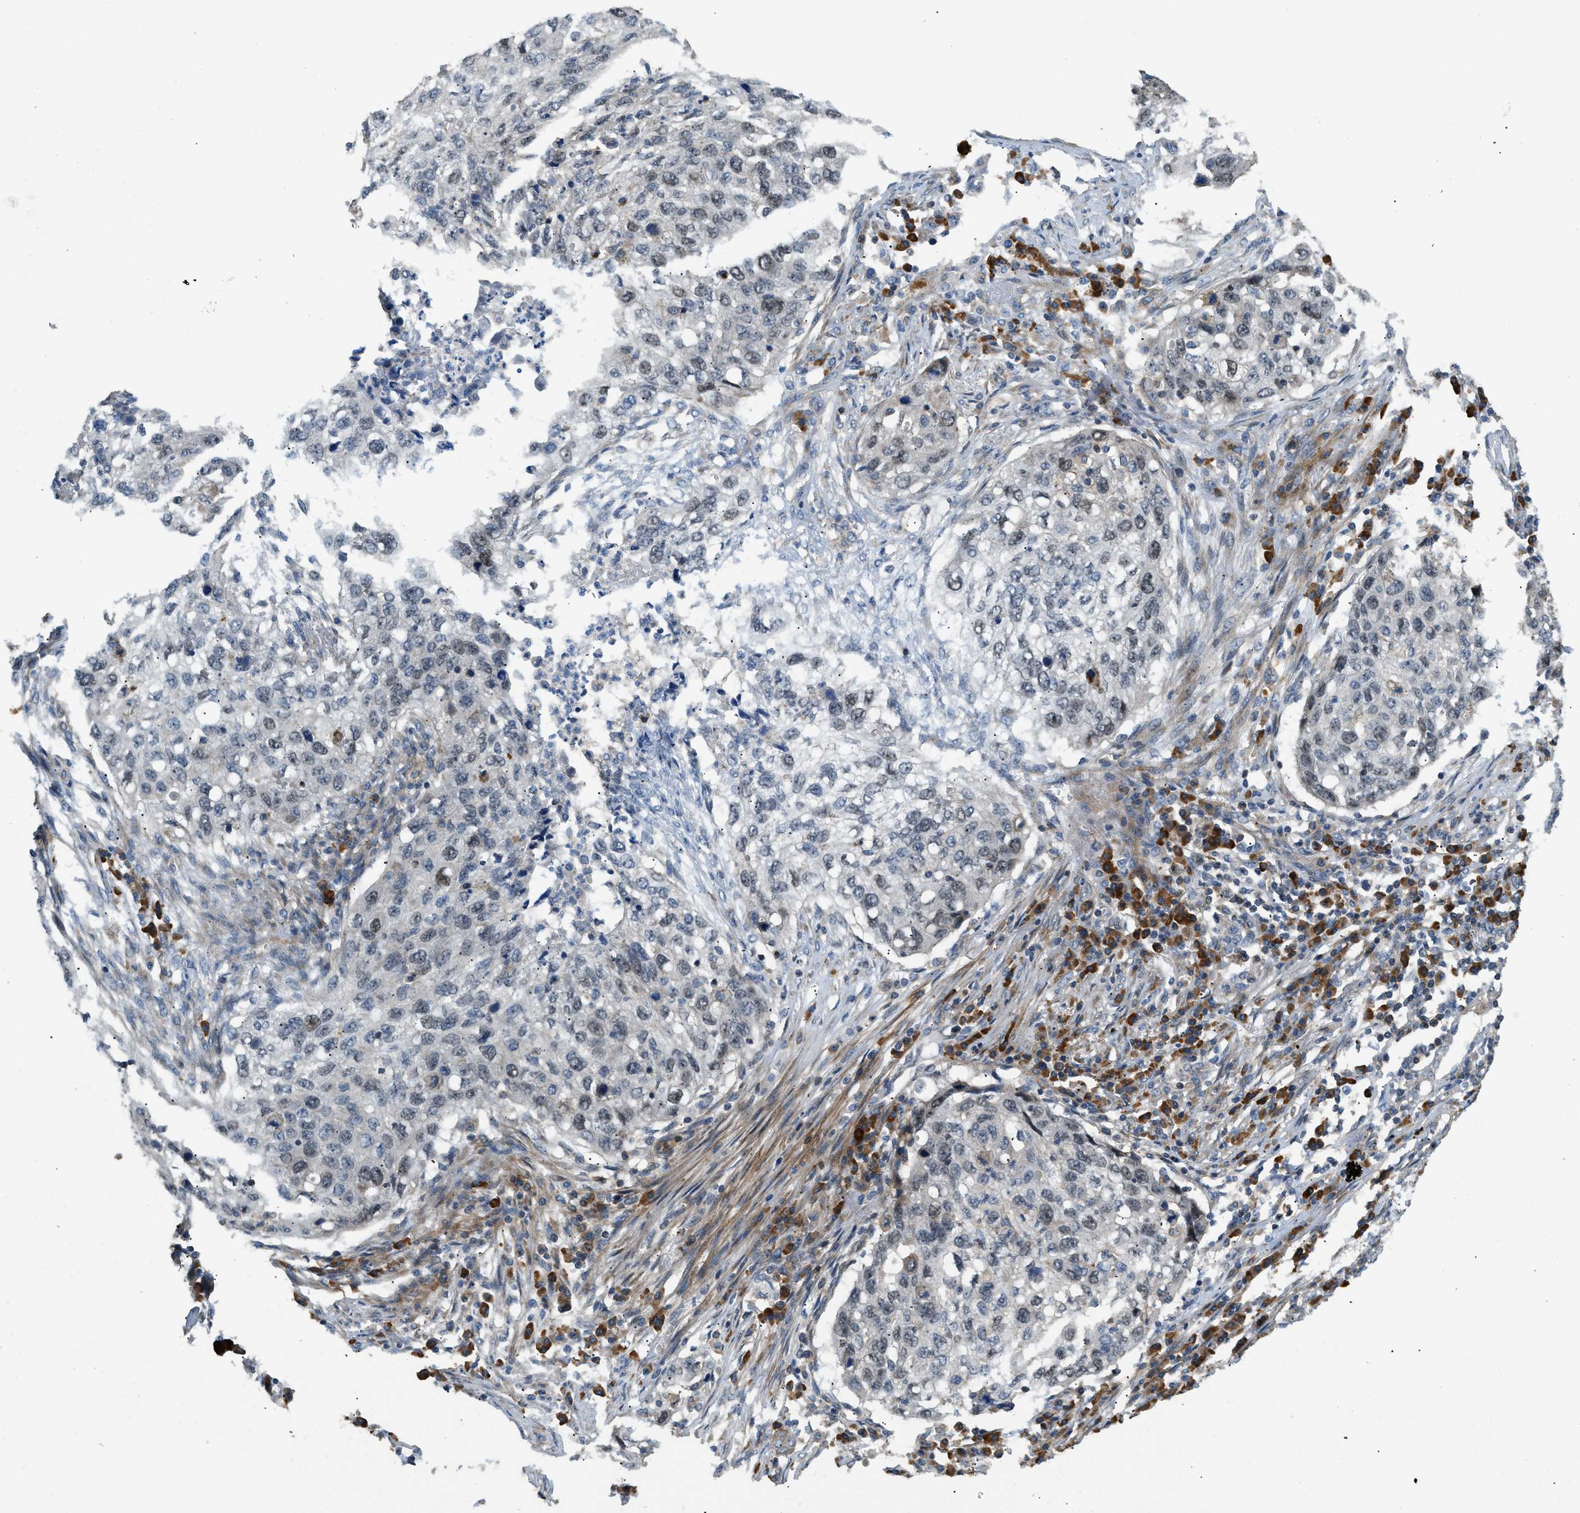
{"staining": {"intensity": "negative", "quantity": "none", "location": "none"}, "tissue": "lung cancer", "cell_type": "Tumor cells", "image_type": "cancer", "snomed": [{"axis": "morphology", "description": "Squamous cell carcinoma, NOS"}, {"axis": "topography", "description": "Lung"}], "caption": "Tumor cells are negative for protein expression in human lung cancer.", "gene": "BTN3A2", "patient": {"sex": "female", "age": 63}}